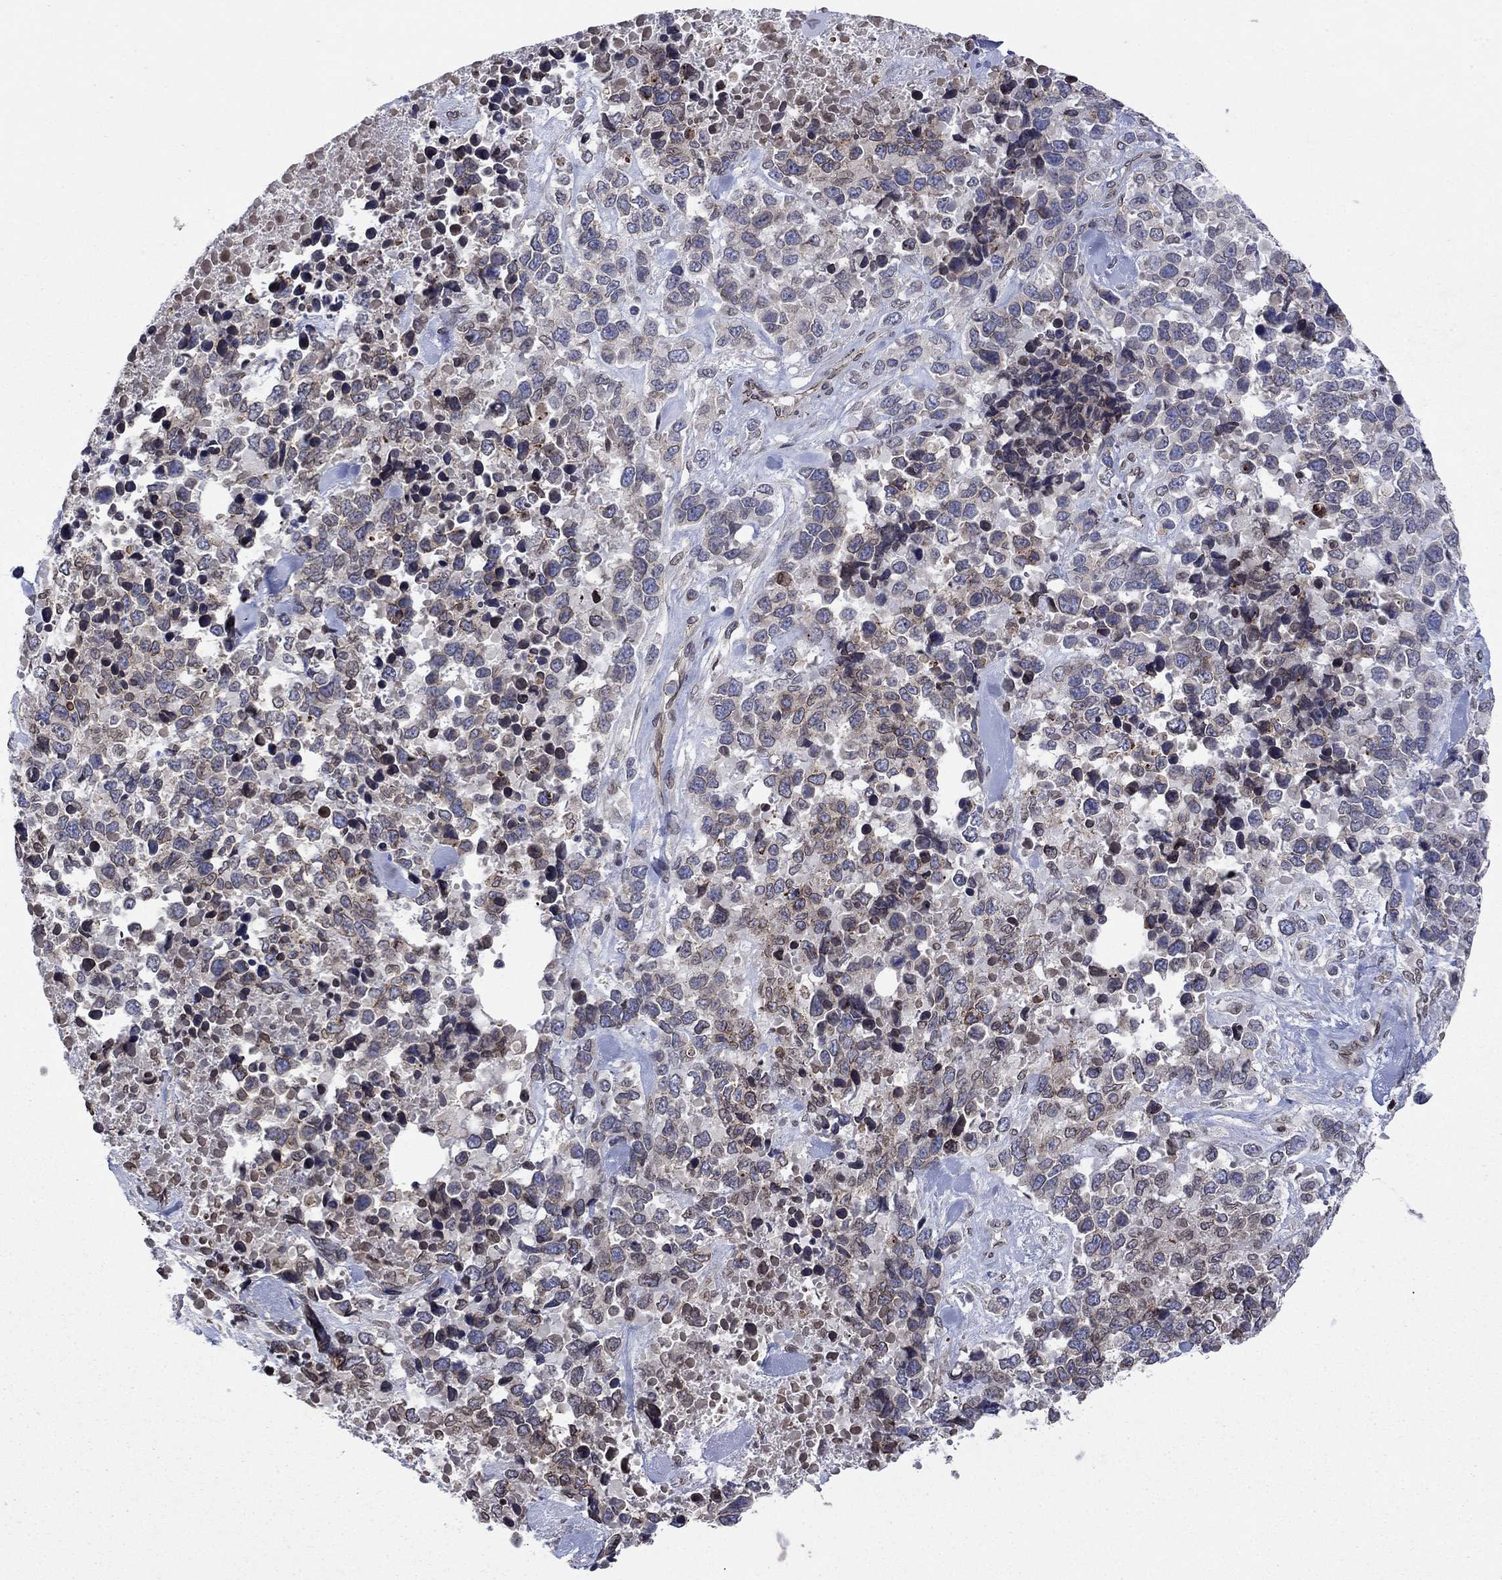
{"staining": {"intensity": "negative", "quantity": "none", "location": "none"}, "tissue": "melanoma", "cell_type": "Tumor cells", "image_type": "cancer", "snomed": [{"axis": "morphology", "description": "Malignant melanoma, Metastatic site"}, {"axis": "topography", "description": "Skin"}], "caption": "Tumor cells are negative for brown protein staining in melanoma.", "gene": "EMC9", "patient": {"sex": "male", "age": 84}}